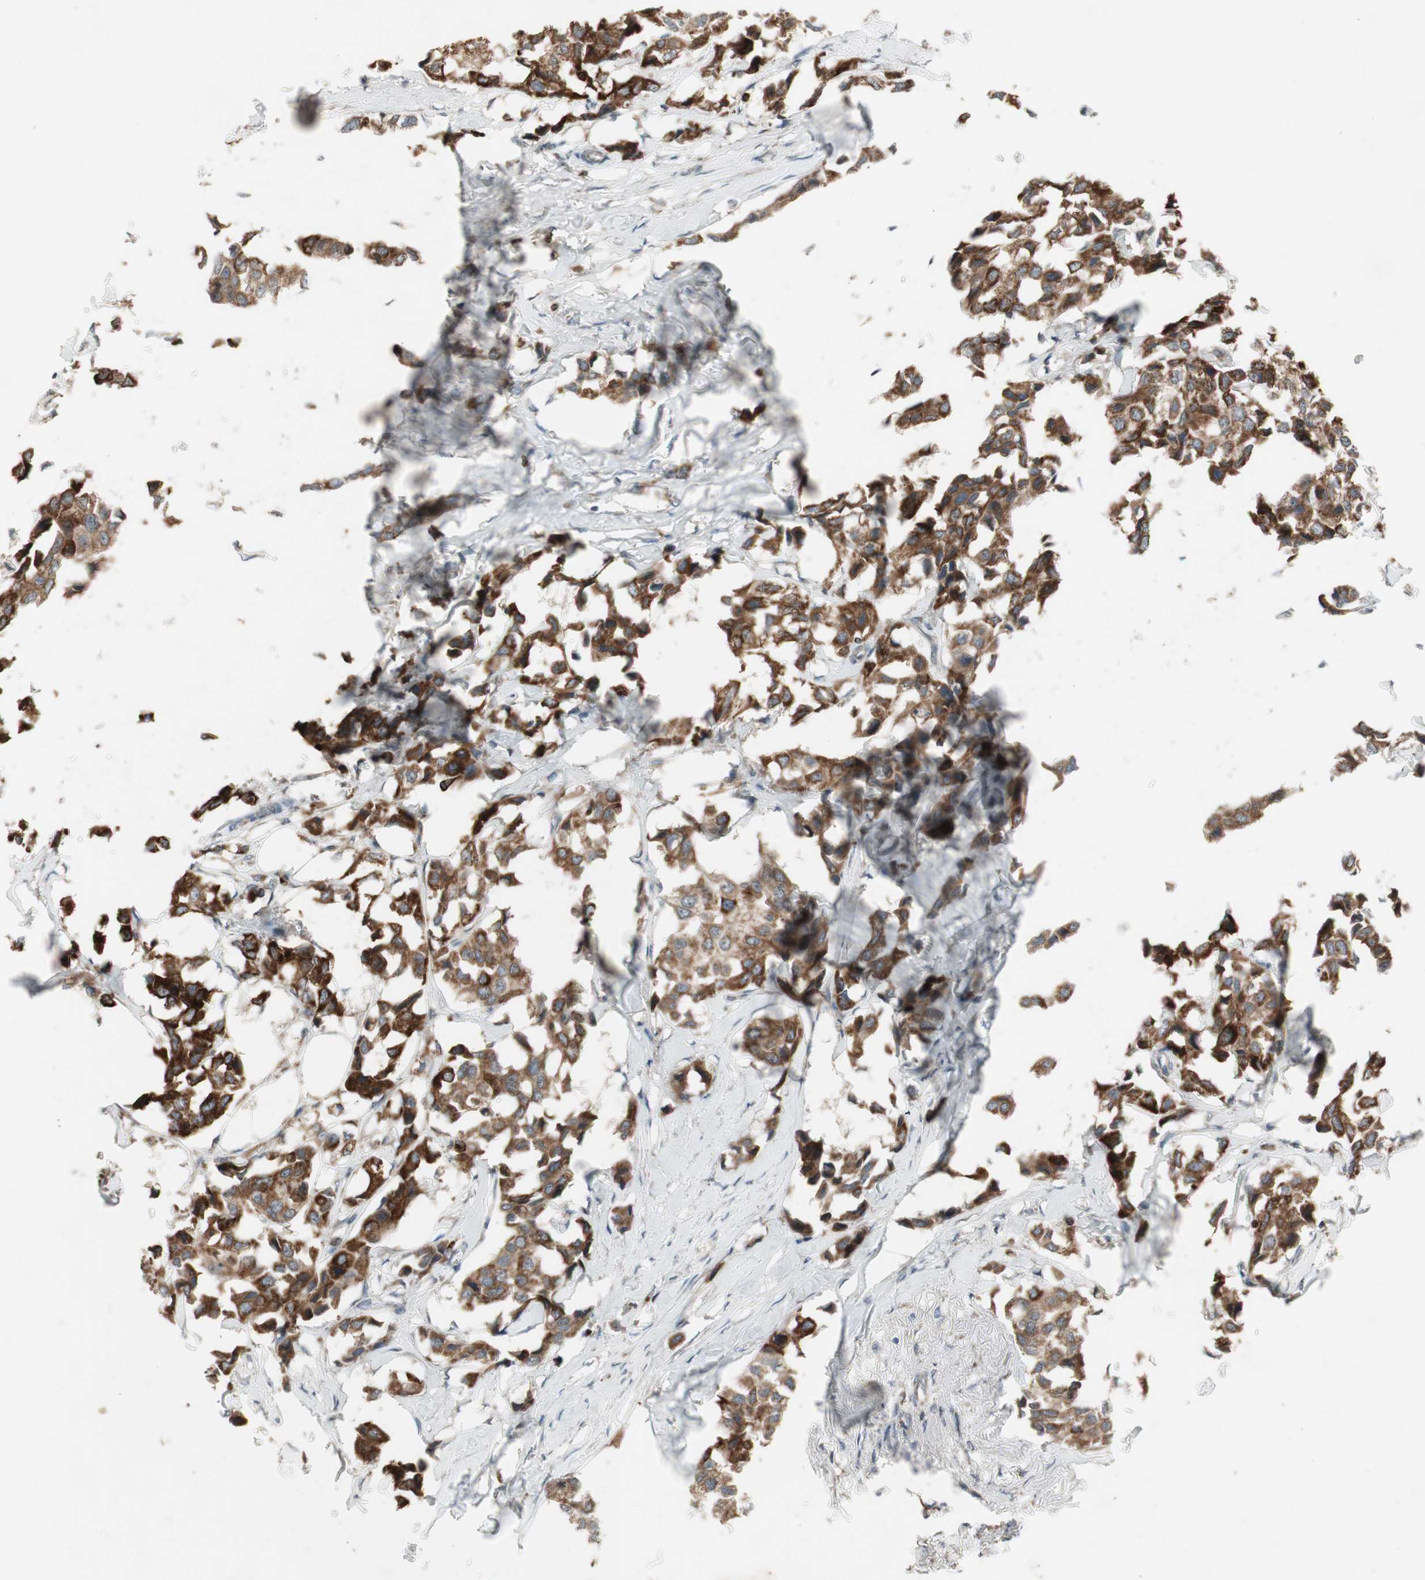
{"staining": {"intensity": "moderate", "quantity": ">75%", "location": "cytoplasmic/membranous"}, "tissue": "breast cancer", "cell_type": "Tumor cells", "image_type": "cancer", "snomed": [{"axis": "morphology", "description": "Duct carcinoma"}, {"axis": "topography", "description": "Breast"}], "caption": "Immunohistochemical staining of human breast intraductal carcinoma displays moderate cytoplasmic/membranous protein staining in approximately >75% of tumor cells.", "gene": "CPT1A", "patient": {"sex": "female", "age": 80}}